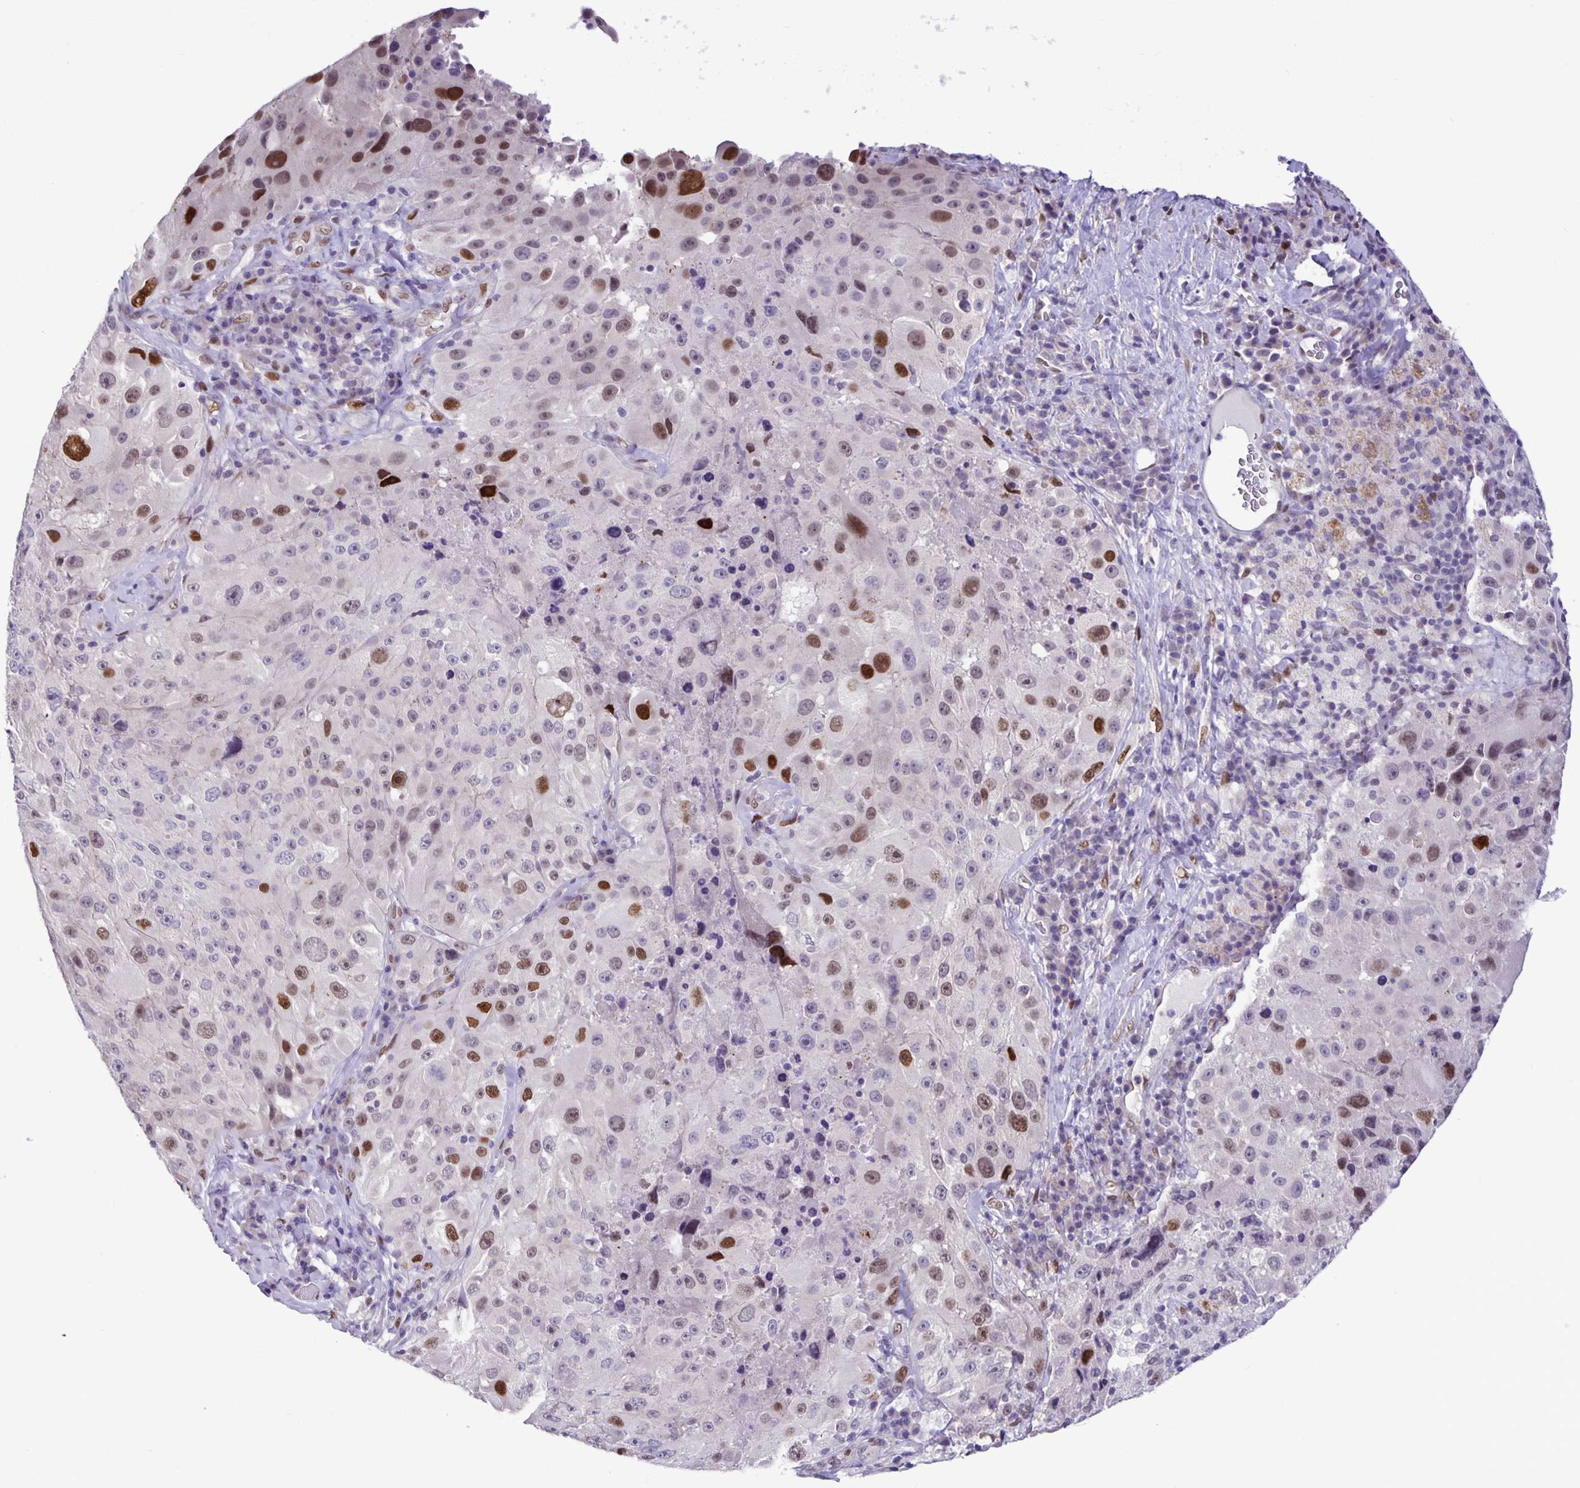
{"staining": {"intensity": "strong", "quantity": "<25%", "location": "nuclear"}, "tissue": "melanoma", "cell_type": "Tumor cells", "image_type": "cancer", "snomed": [{"axis": "morphology", "description": "Malignant melanoma, Metastatic site"}, {"axis": "topography", "description": "Lymph node"}], "caption": "Immunohistochemistry of malignant melanoma (metastatic site) shows medium levels of strong nuclear positivity in about <25% of tumor cells. Using DAB (brown) and hematoxylin (blue) stains, captured at high magnification using brightfield microscopy.", "gene": "FOSL2", "patient": {"sex": "male", "age": 62}}